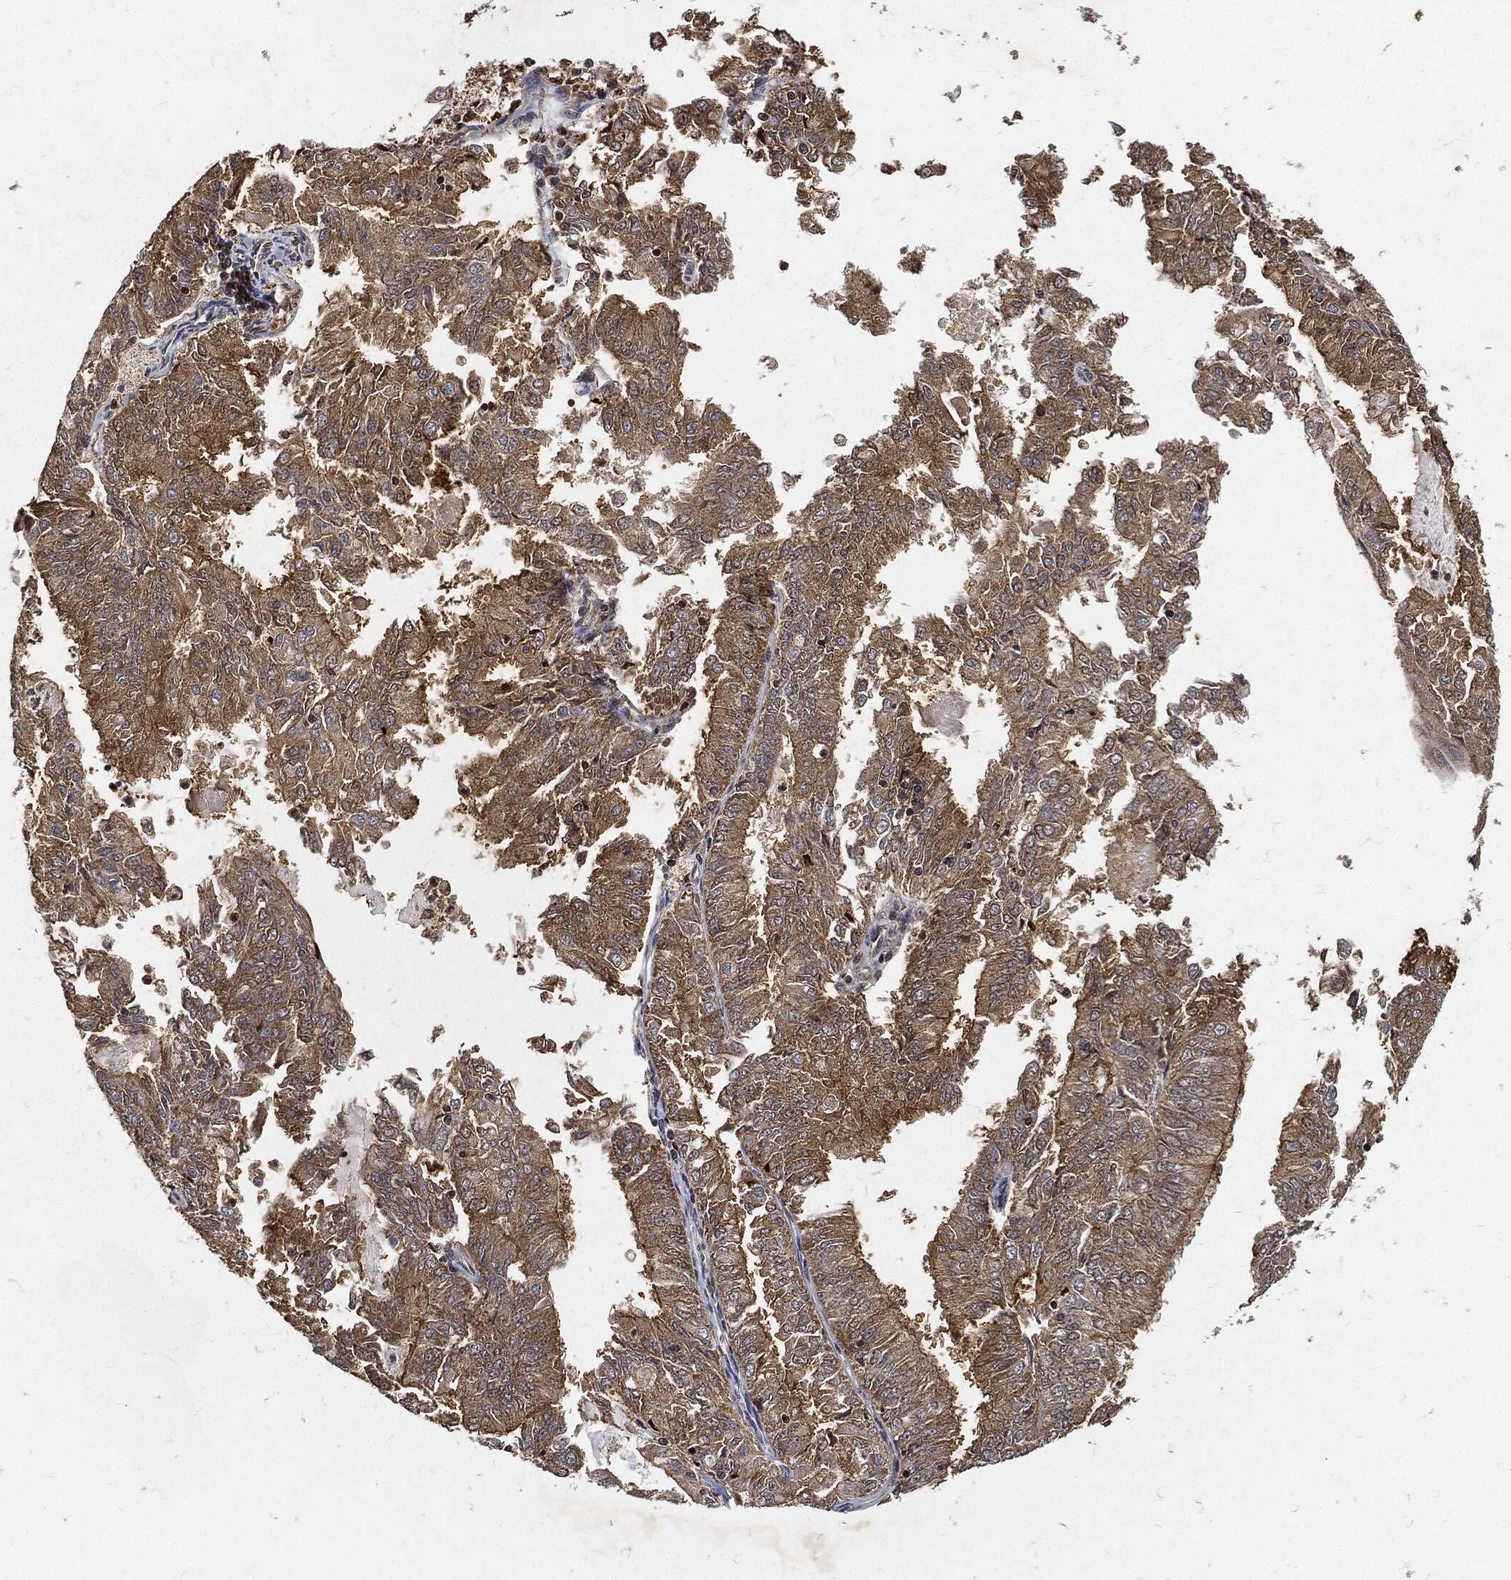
{"staining": {"intensity": "moderate", "quantity": ">75%", "location": "cytoplasmic/membranous"}, "tissue": "endometrial cancer", "cell_type": "Tumor cells", "image_type": "cancer", "snomed": [{"axis": "morphology", "description": "Adenocarcinoma, NOS"}, {"axis": "topography", "description": "Endometrium"}], "caption": "Endometrial cancer (adenocarcinoma) tissue shows moderate cytoplasmic/membranous expression in about >75% of tumor cells, visualized by immunohistochemistry.", "gene": "ZNF226", "patient": {"sex": "female", "age": 57}}